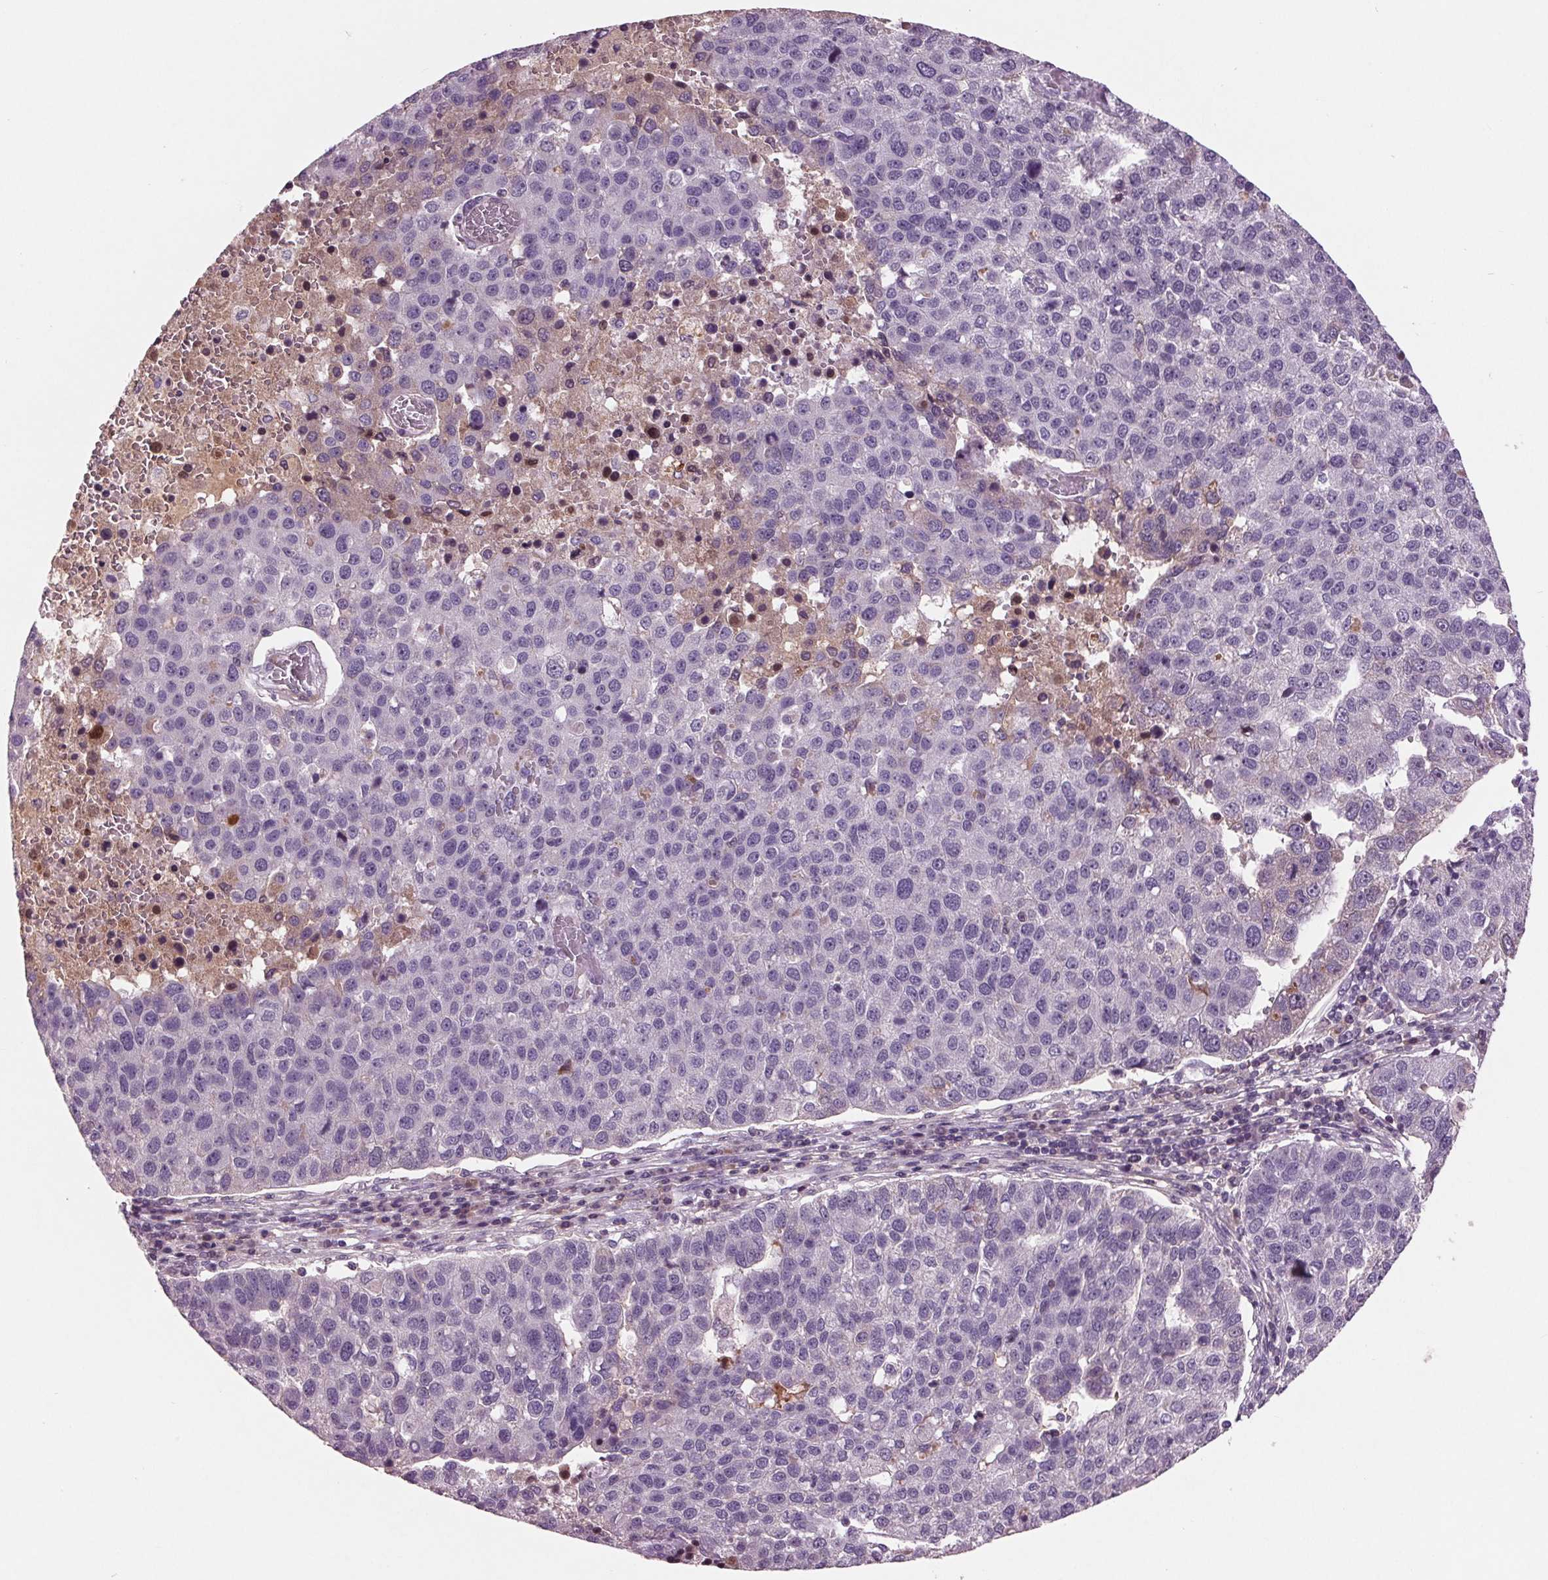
{"staining": {"intensity": "negative", "quantity": "none", "location": "none"}, "tissue": "pancreatic cancer", "cell_type": "Tumor cells", "image_type": "cancer", "snomed": [{"axis": "morphology", "description": "Adenocarcinoma, NOS"}, {"axis": "topography", "description": "Pancreas"}], "caption": "The IHC image has no significant staining in tumor cells of pancreatic cancer tissue.", "gene": "C6", "patient": {"sex": "female", "age": 61}}